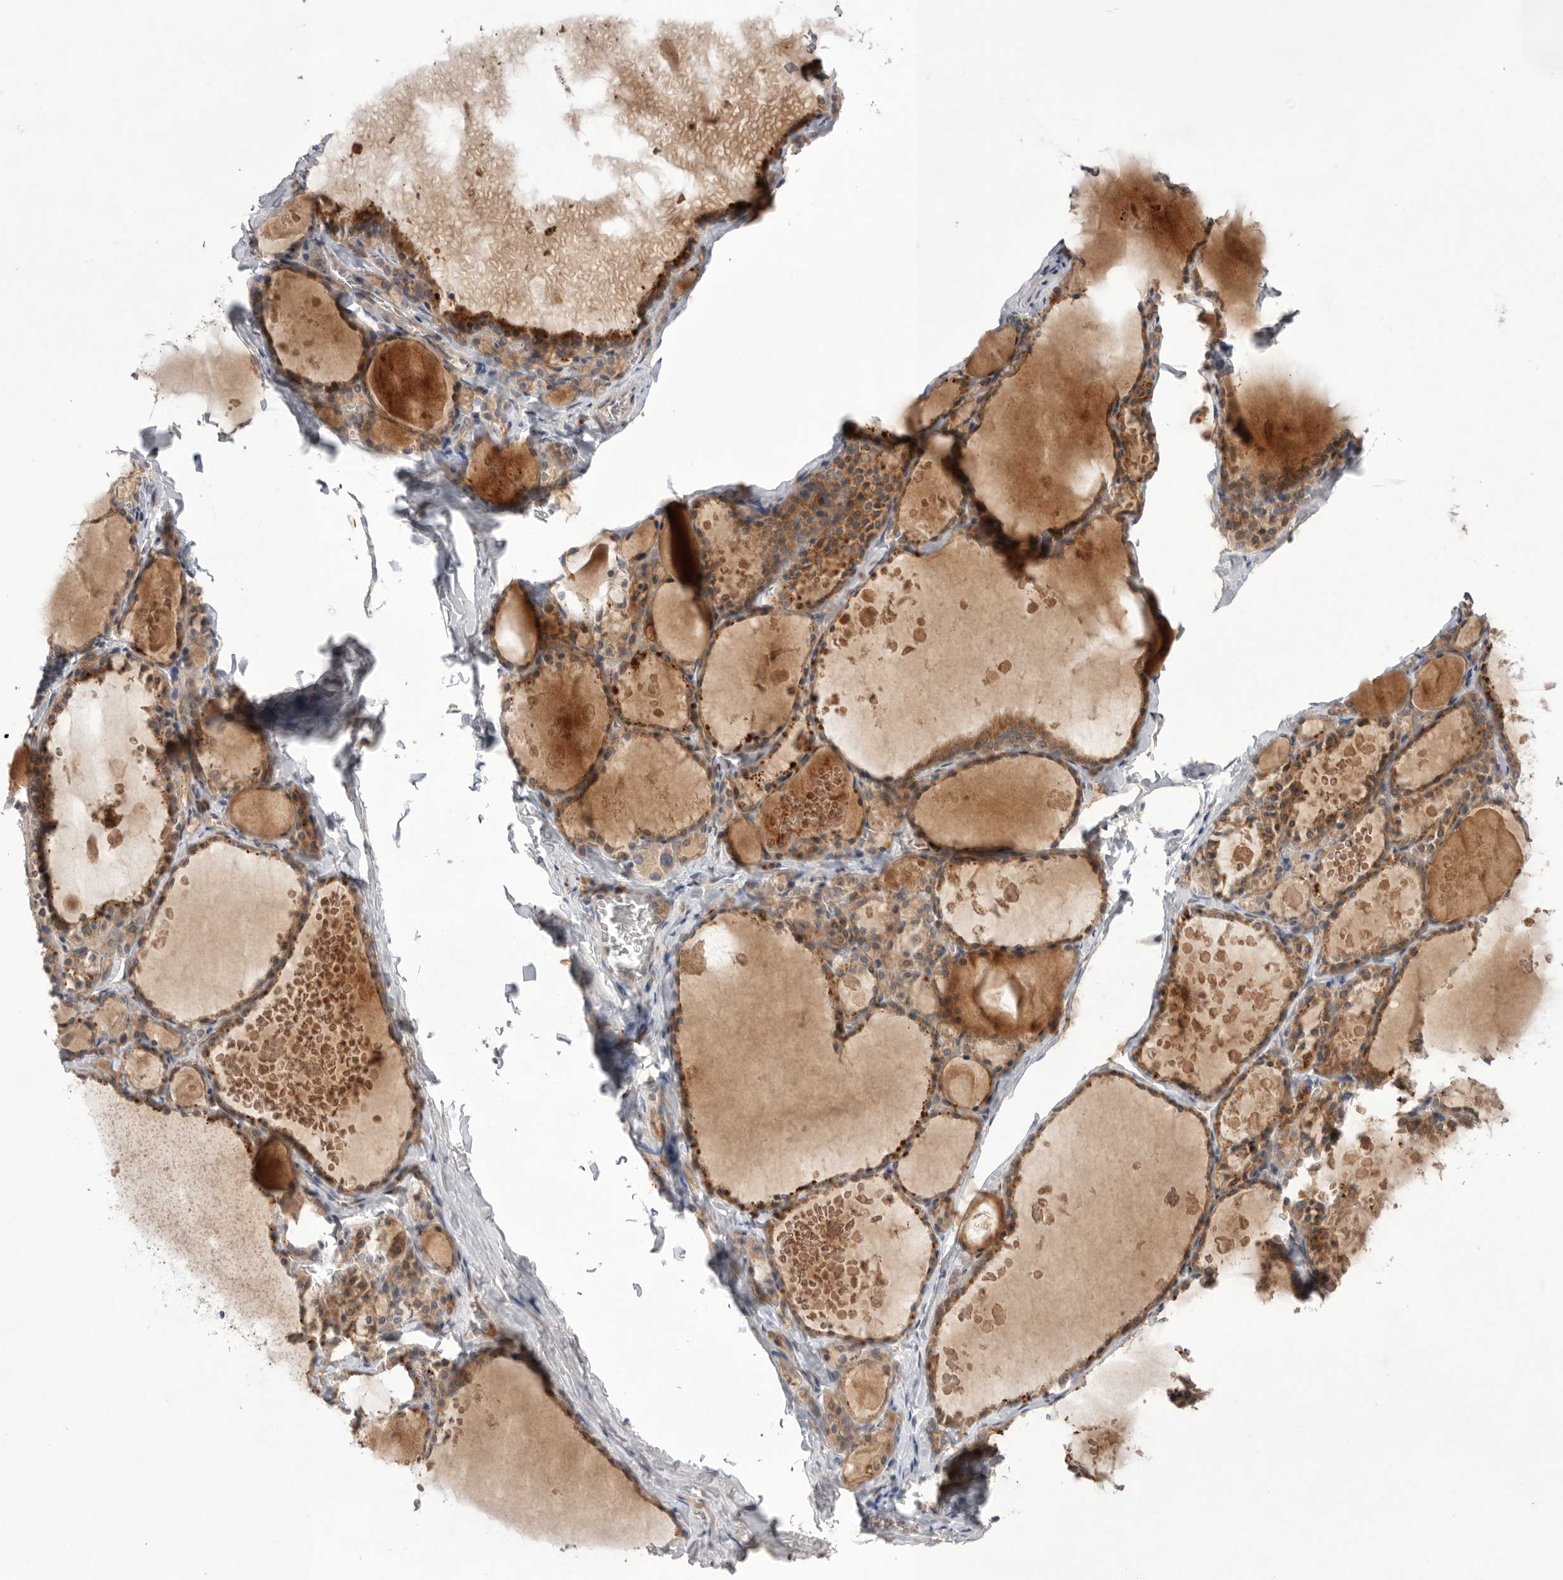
{"staining": {"intensity": "moderate", "quantity": ">75%", "location": "cytoplasmic/membranous"}, "tissue": "thyroid gland", "cell_type": "Glandular cells", "image_type": "normal", "snomed": [{"axis": "morphology", "description": "Normal tissue, NOS"}, {"axis": "topography", "description": "Thyroid gland"}], "caption": "Immunohistochemical staining of unremarkable thyroid gland shows medium levels of moderate cytoplasmic/membranous positivity in about >75% of glandular cells. (DAB (3,3'-diaminobenzidine) IHC, brown staining for protein, blue staining for nuclei).", "gene": "NRCAM", "patient": {"sex": "male", "age": 56}}